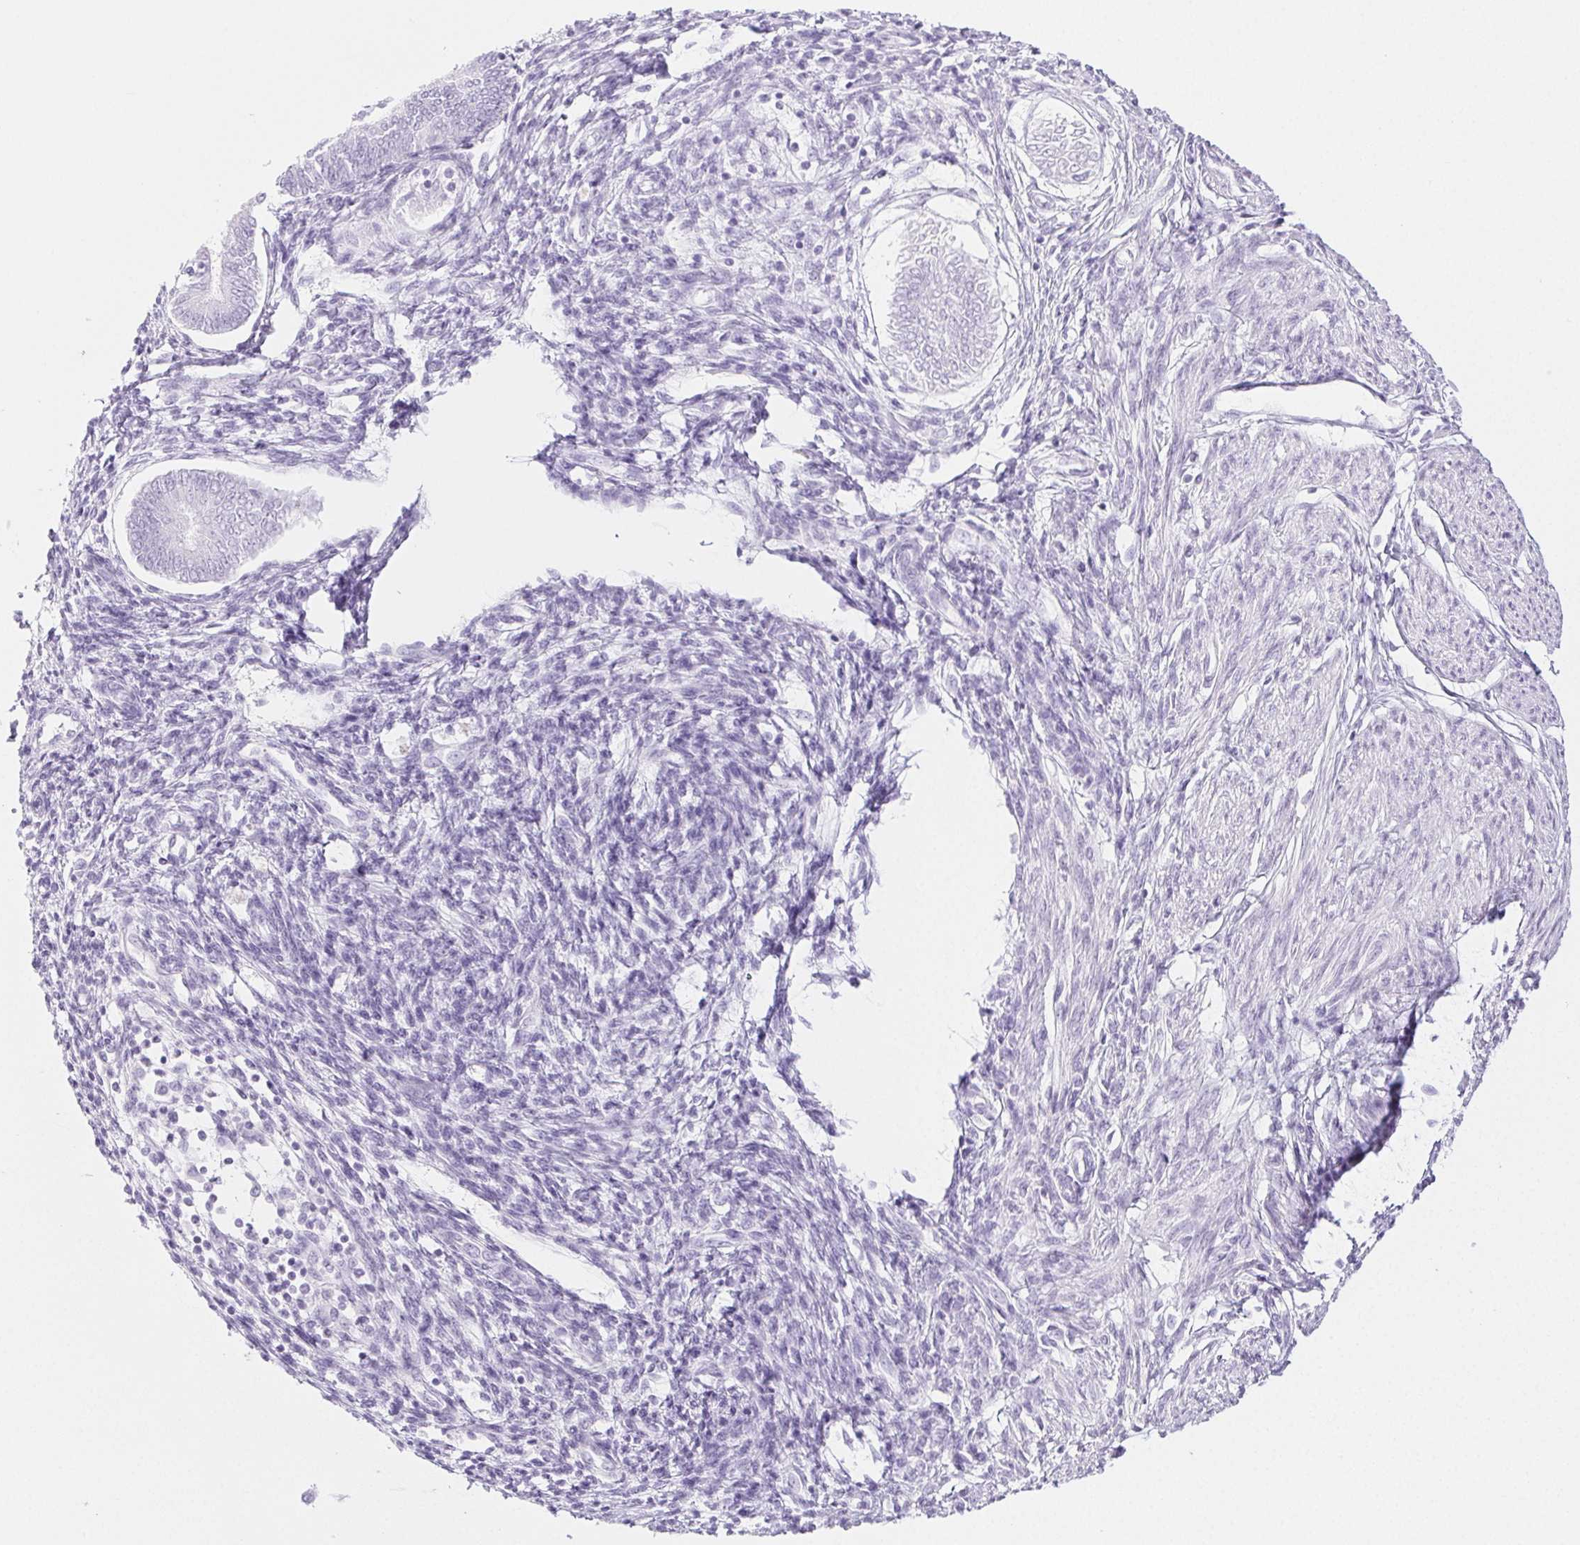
{"staining": {"intensity": "negative", "quantity": "none", "location": "none"}, "tissue": "endometrial cancer", "cell_type": "Tumor cells", "image_type": "cancer", "snomed": [{"axis": "morphology", "description": "Adenocarcinoma, NOS"}, {"axis": "topography", "description": "Endometrium"}], "caption": "Immunohistochemical staining of human endometrial cancer (adenocarcinoma) displays no significant positivity in tumor cells.", "gene": "PI3", "patient": {"sex": "female", "age": 68}}